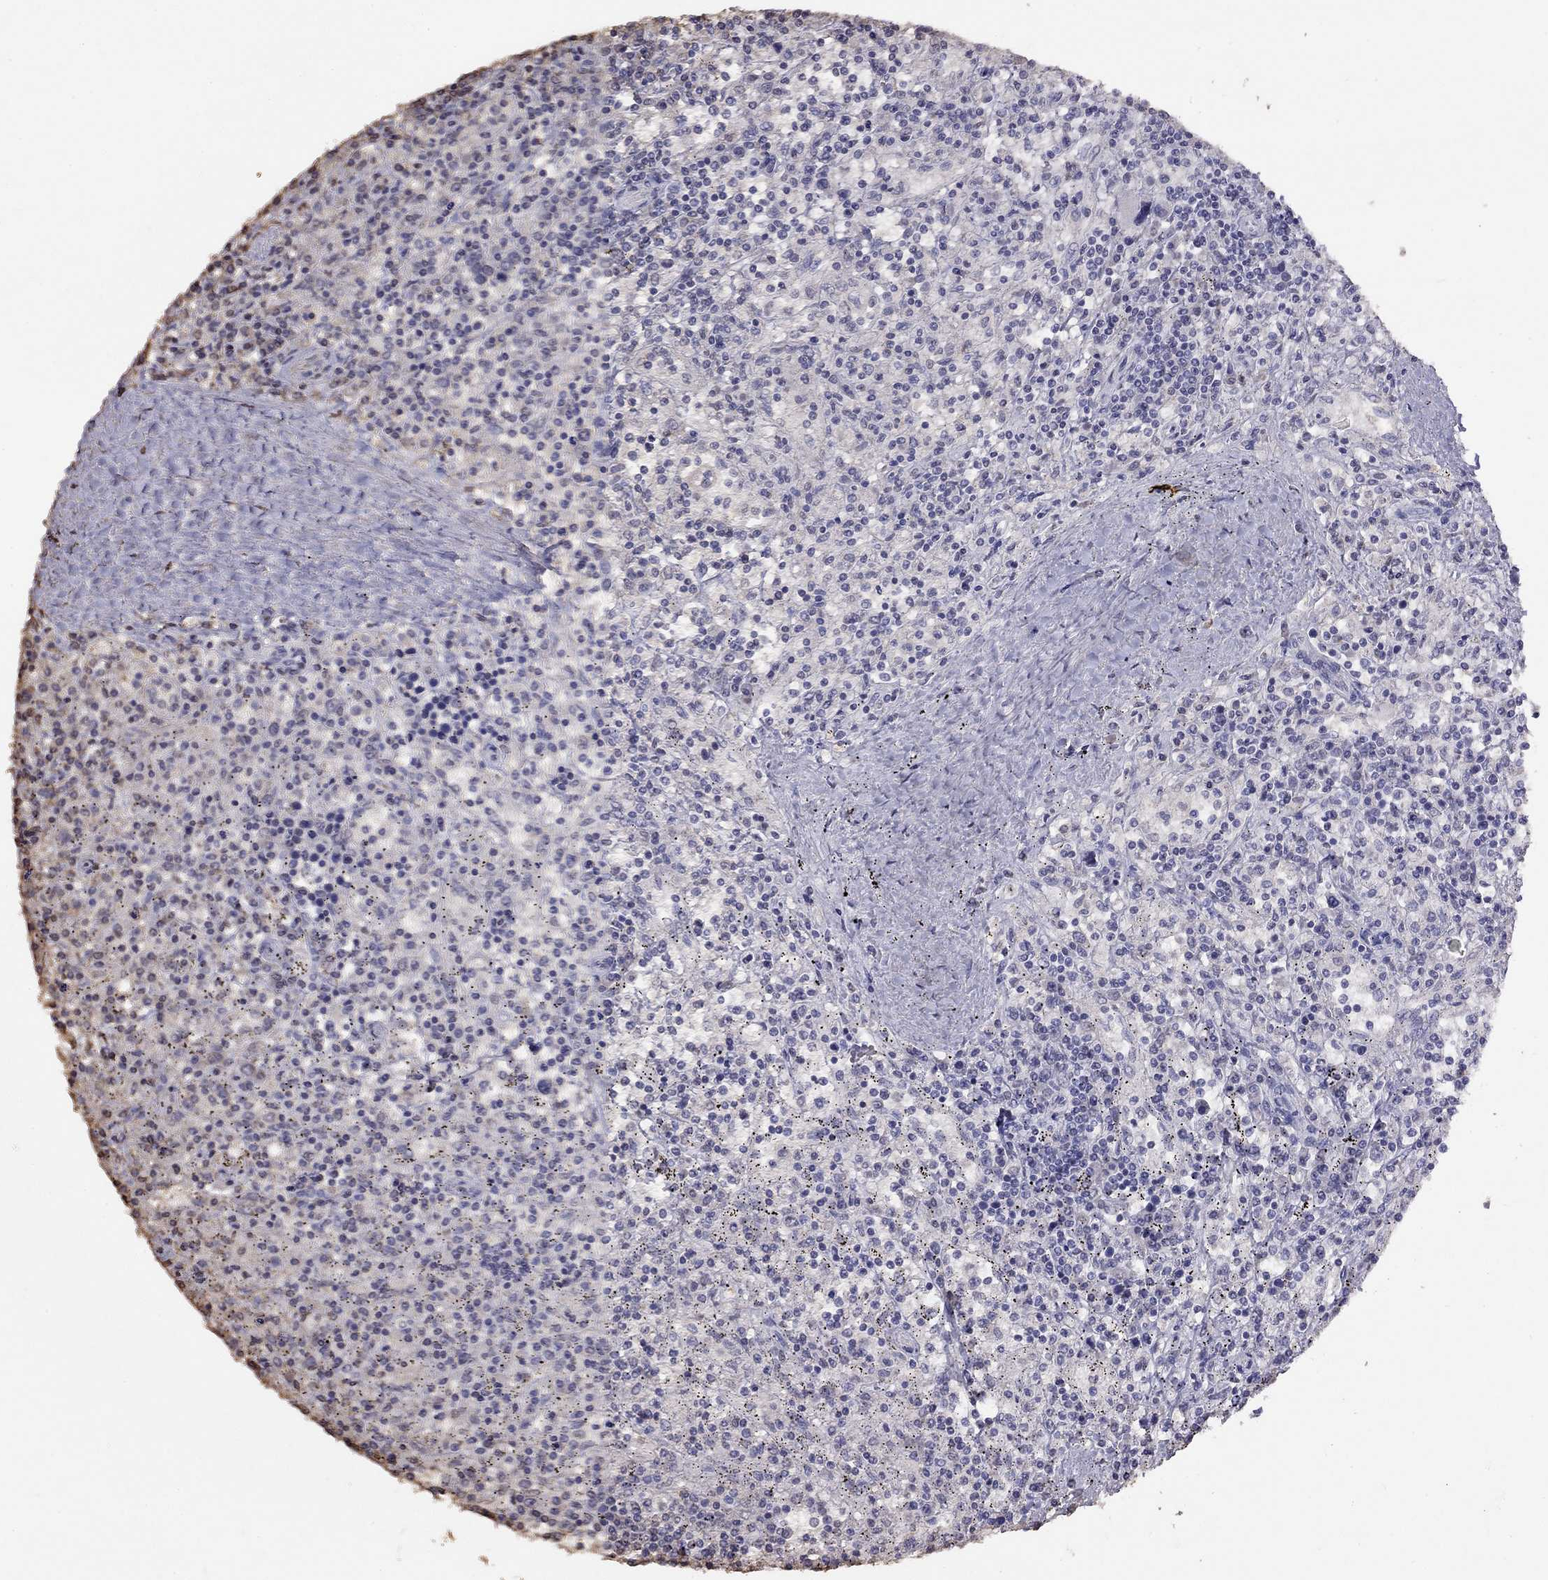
{"staining": {"intensity": "negative", "quantity": "none", "location": "none"}, "tissue": "lymphoma", "cell_type": "Tumor cells", "image_type": "cancer", "snomed": [{"axis": "morphology", "description": "Malignant lymphoma, non-Hodgkin's type, Low grade"}, {"axis": "topography", "description": "Spleen"}], "caption": "This is an immunohistochemistry (IHC) histopathology image of human lymphoma. There is no expression in tumor cells.", "gene": "SUN3", "patient": {"sex": "male", "age": 62}}